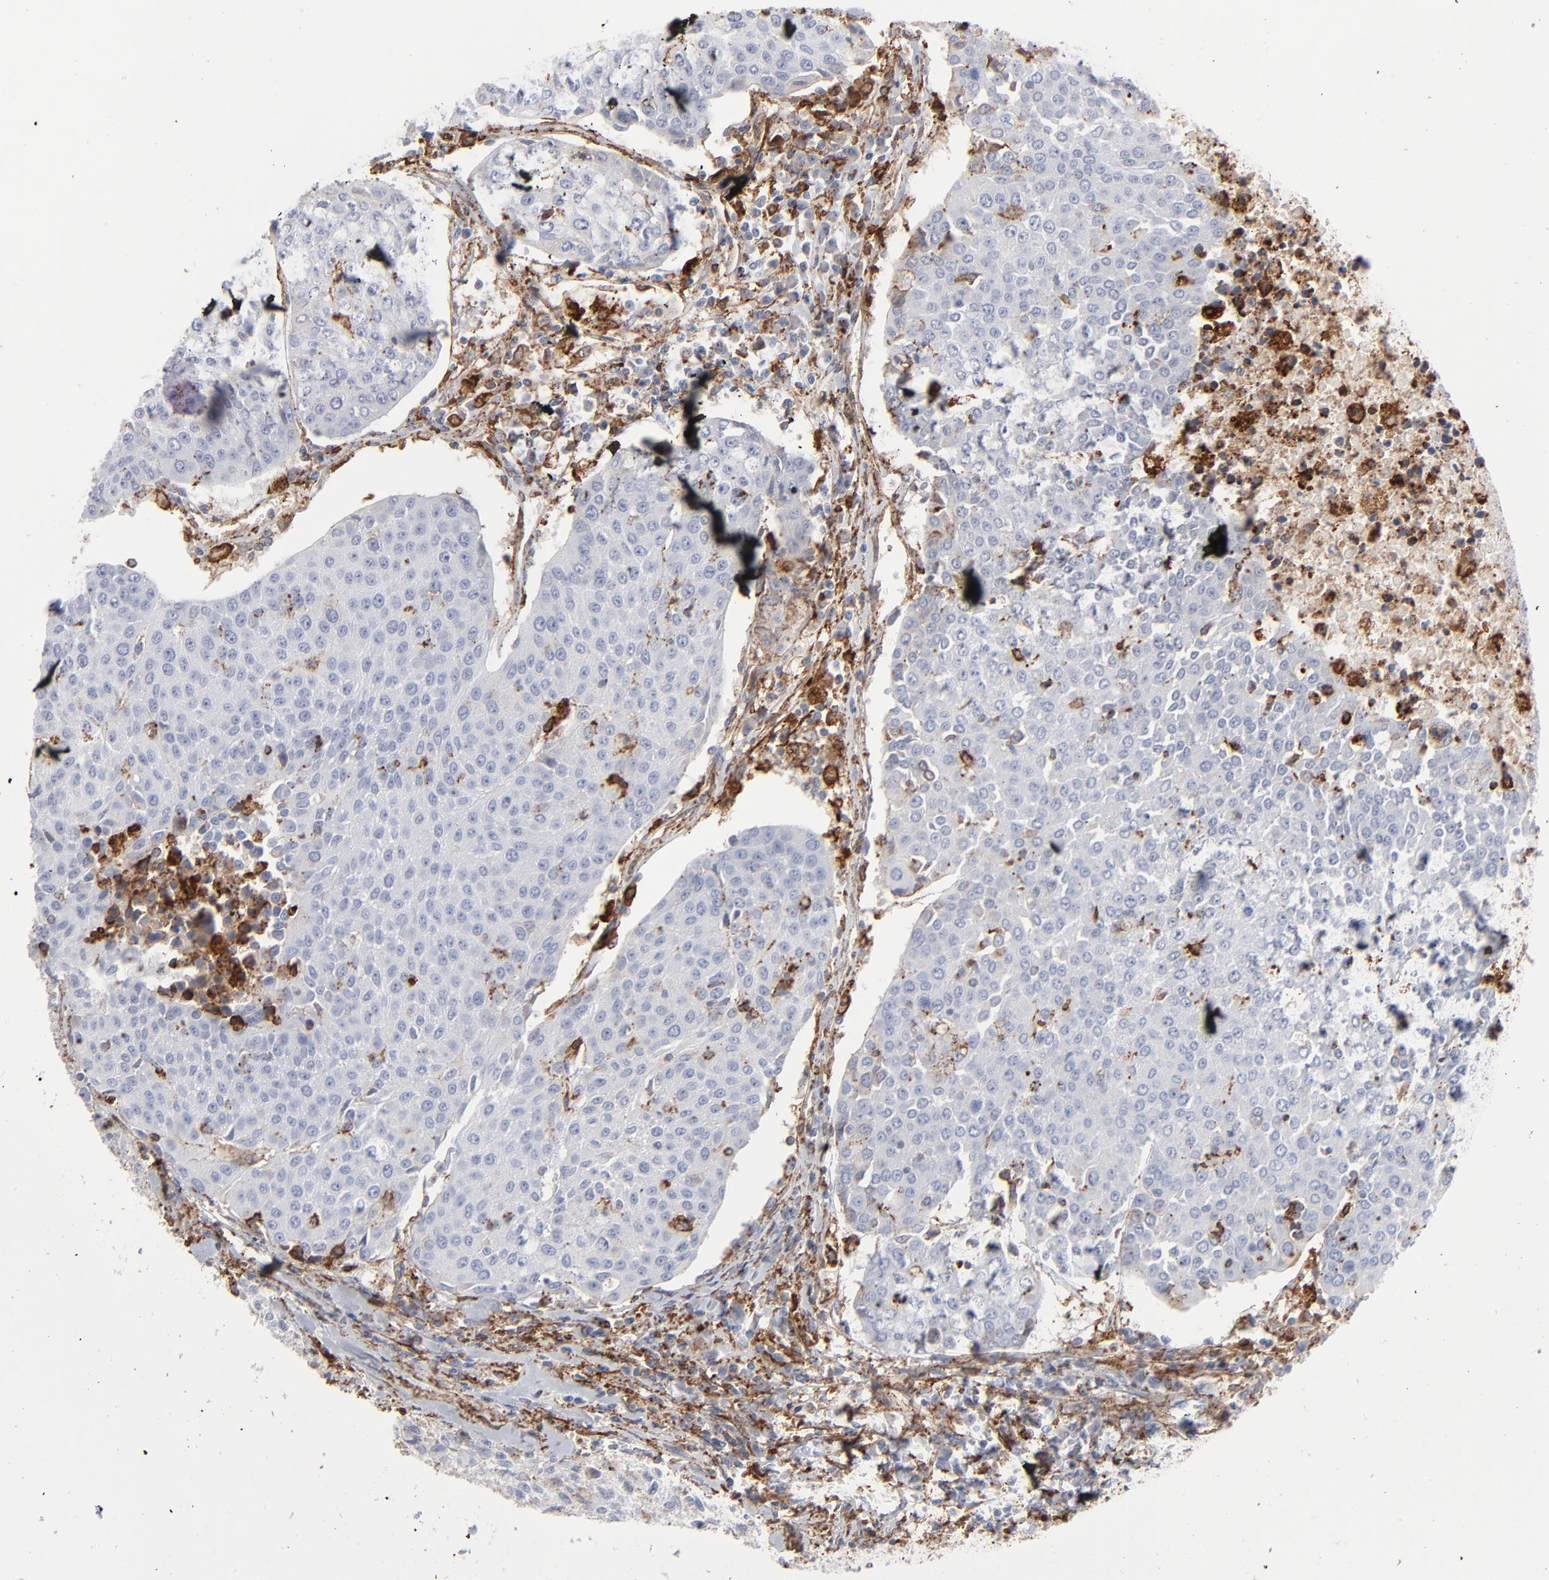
{"staining": {"intensity": "moderate", "quantity": "<25%", "location": "cytoplasmic/membranous"}, "tissue": "urothelial cancer", "cell_type": "Tumor cells", "image_type": "cancer", "snomed": [{"axis": "morphology", "description": "Urothelial carcinoma, High grade"}, {"axis": "topography", "description": "Urinary bladder"}], "caption": "DAB (3,3'-diaminobenzidine) immunohistochemical staining of human urothelial cancer displays moderate cytoplasmic/membranous protein positivity in about <25% of tumor cells.", "gene": "ANXA5", "patient": {"sex": "female", "age": 85}}